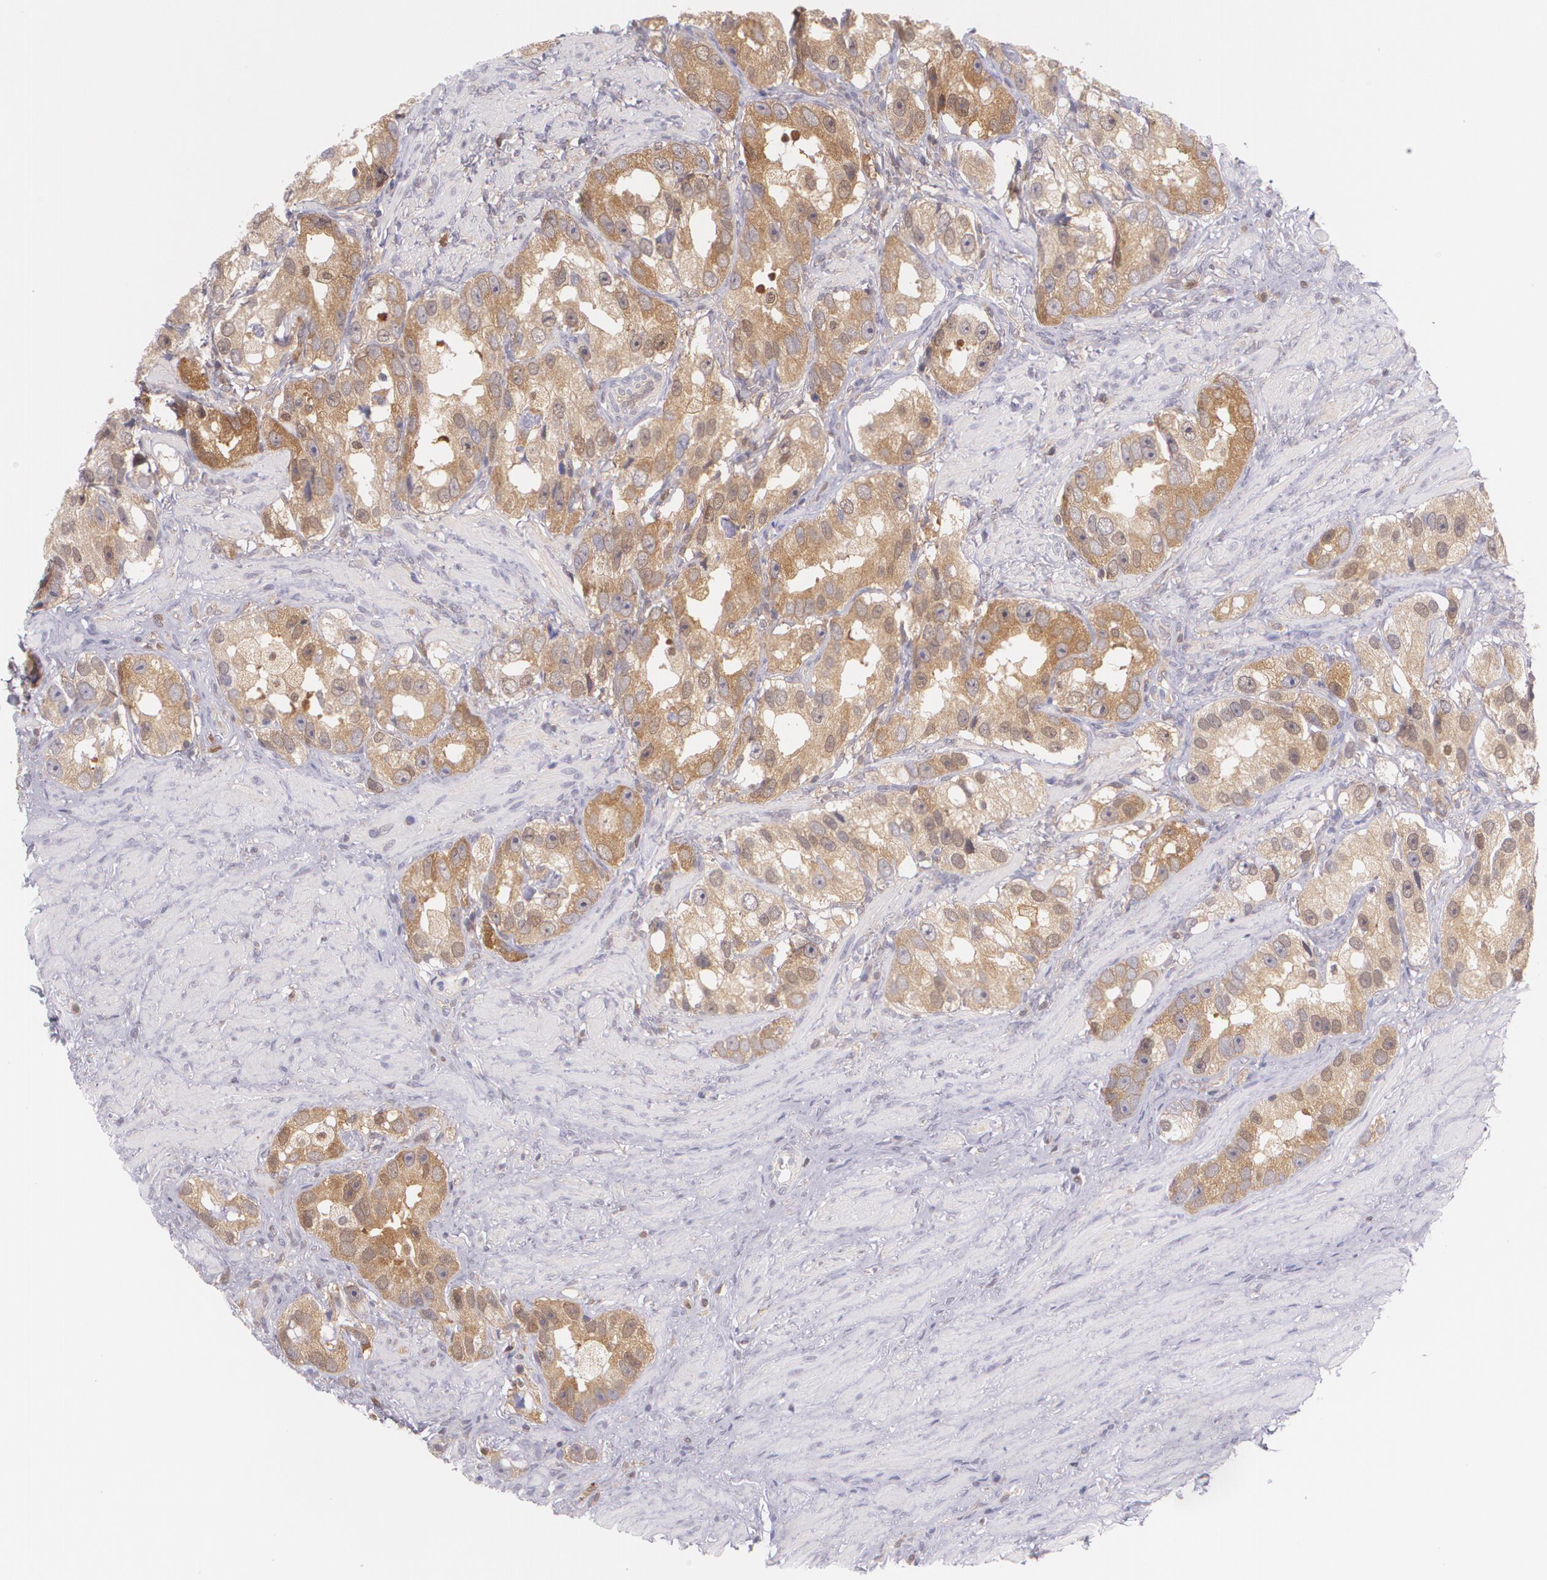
{"staining": {"intensity": "strong", "quantity": ">75%", "location": "cytoplasmic/membranous"}, "tissue": "prostate cancer", "cell_type": "Tumor cells", "image_type": "cancer", "snomed": [{"axis": "morphology", "description": "Adenocarcinoma, High grade"}, {"axis": "topography", "description": "Prostate"}], "caption": "Tumor cells reveal high levels of strong cytoplasmic/membranous expression in about >75% of cells in prostate adenocarcinoma (high-grade).", "gene": "HSPH1", "patient": {"sex": "male", "age": 63}}